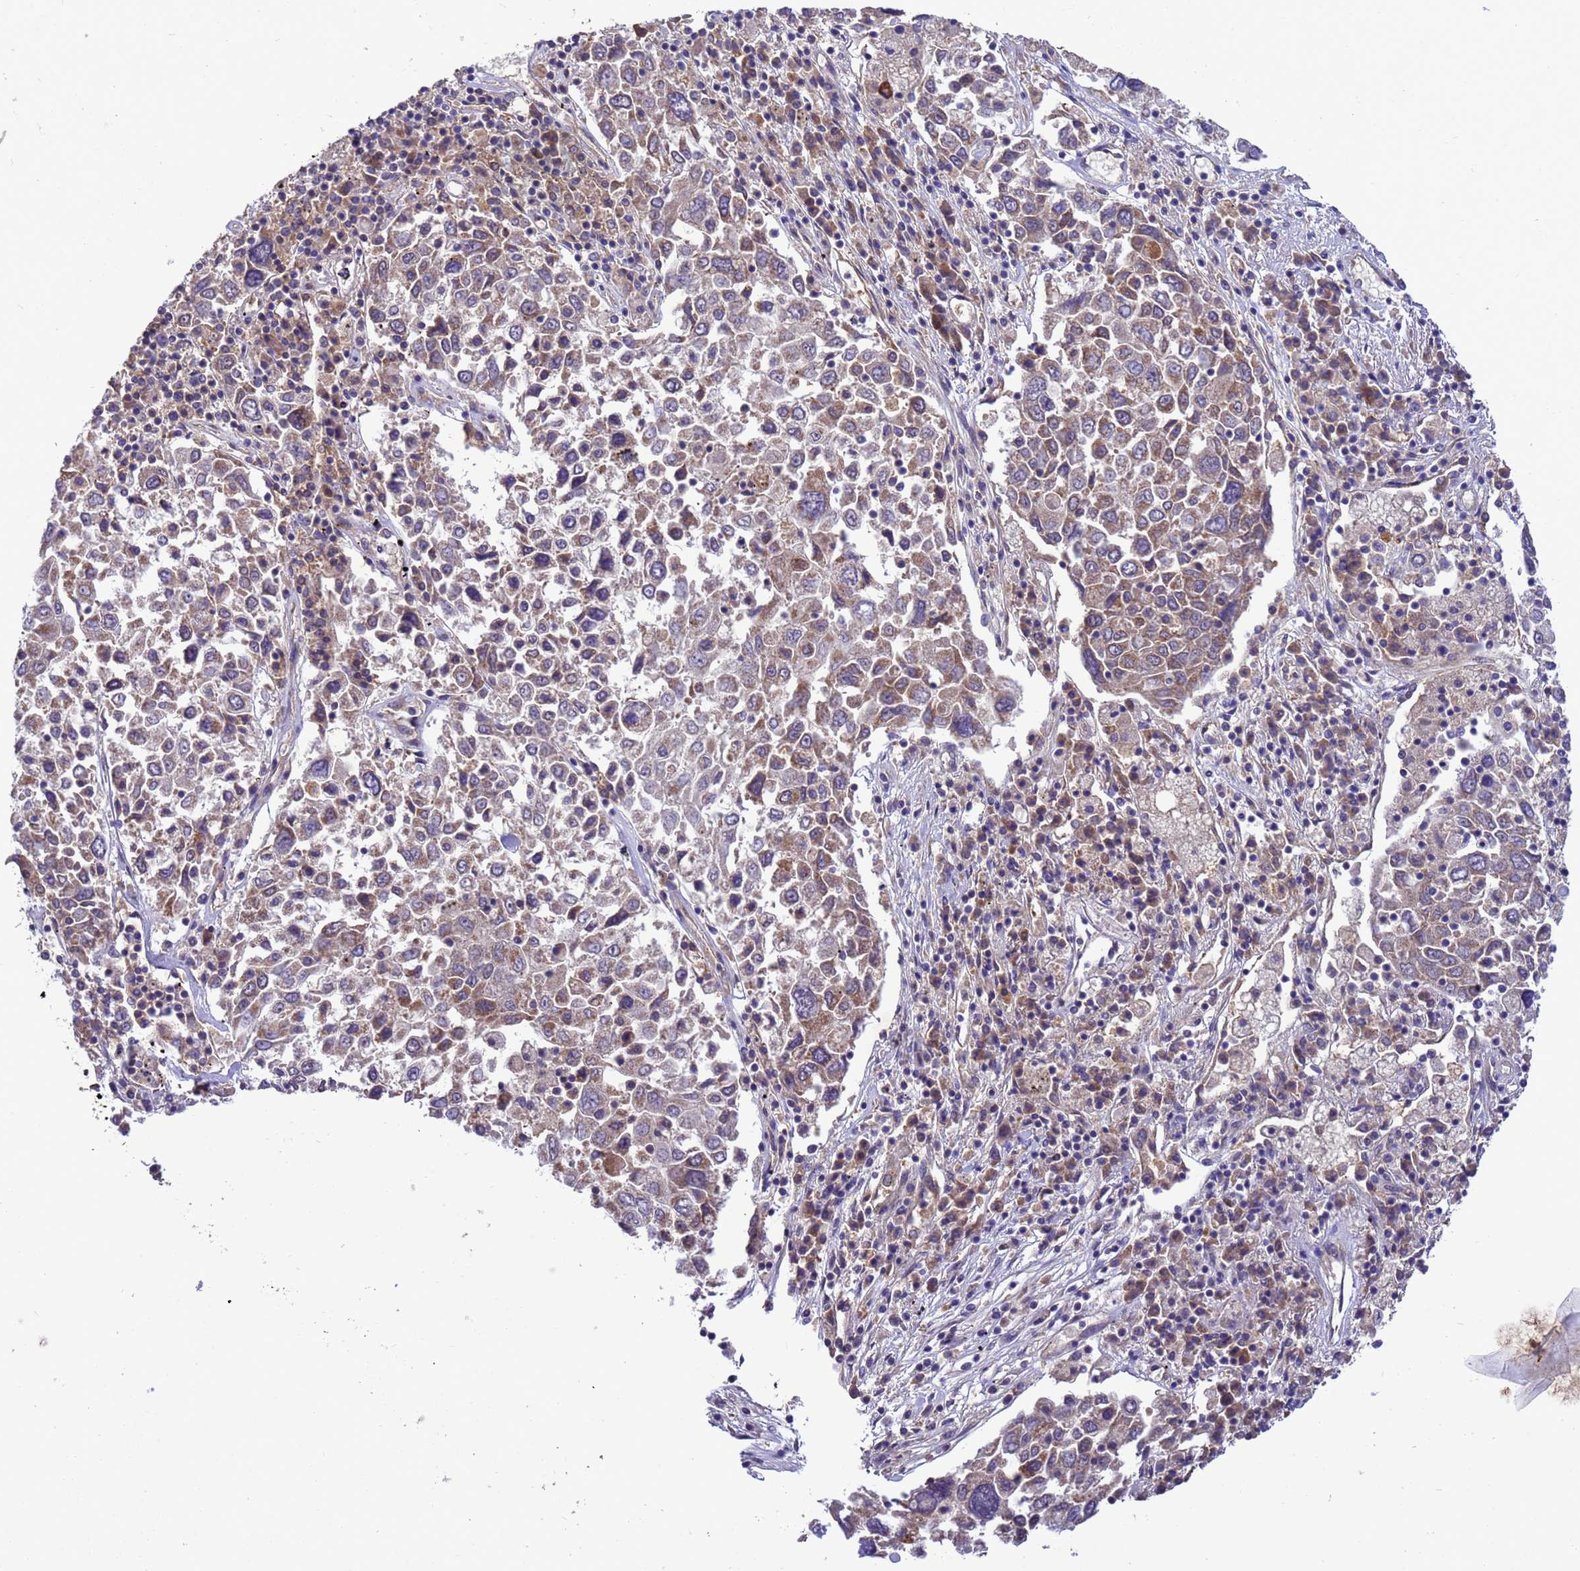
{"staining": {"intensity": "weak", "quantity": "25%-75%", "location": "cytoplasmic/membranous"}, "tissue": "lung cancer", "cell_type": "Tumor cells", "image_type": "cancer", "snomed": [{"axis": "morphology", "description": "Squamous cell carcinoma, NOS"}, {"axis": "topography", "description": "Lung"}], "caption": "An immunohistochemistry (IHC) image of neoplastic tissue is shown. Protein staining in brown labels weak cytoplasmic/membranous positivity in squamous cell carcinoma (lung) within tumor cells.", "gene": "ARHGAP12", "patient": {"sex": "male", "age": 65}}